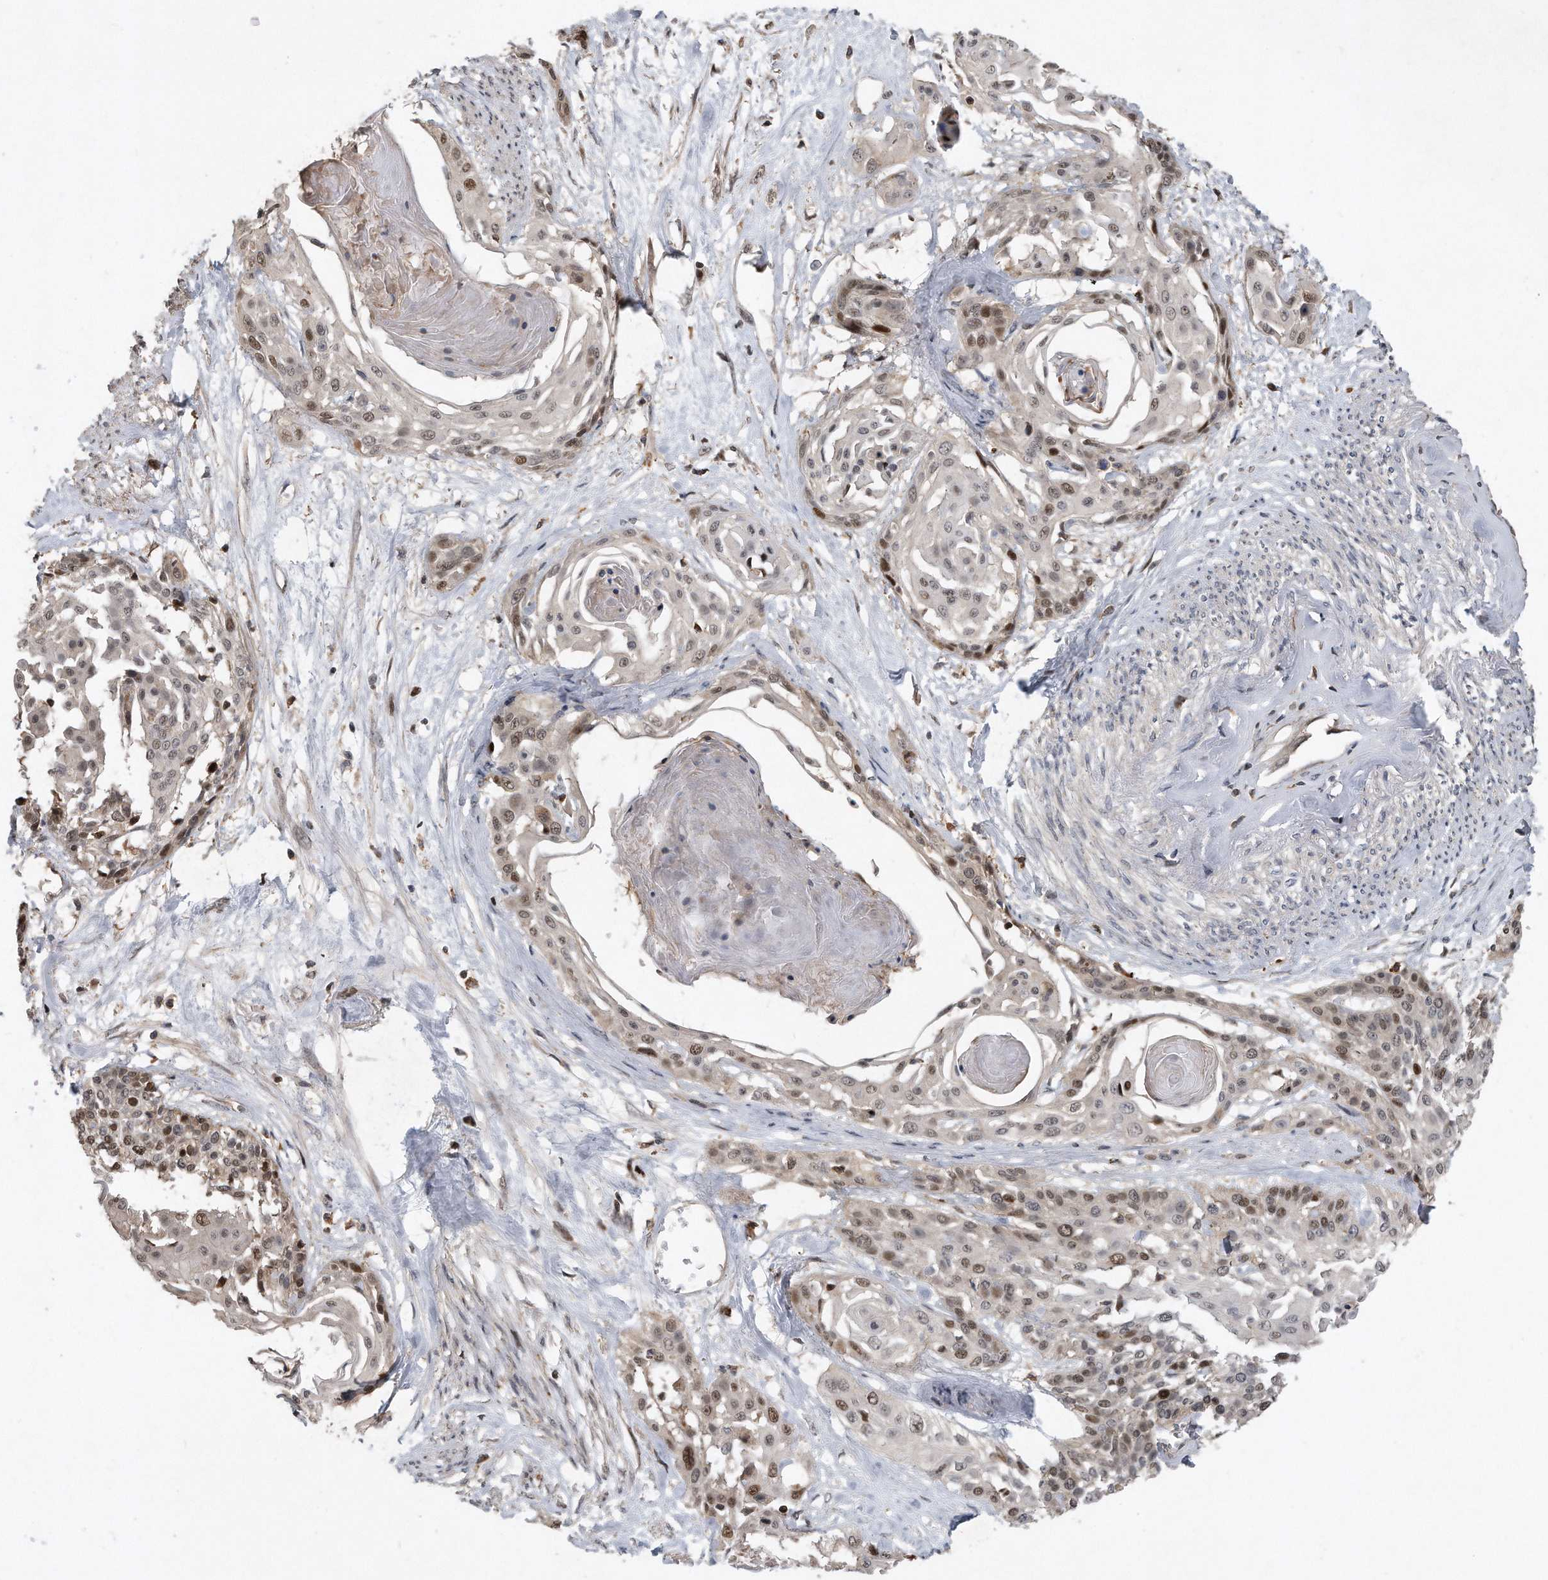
{"staining": {"intensity": "moderate", "quantity": "25%-75%", "location": "nuclear"}, "tissue": "cervical cancer", "cell_type": "Tumor cells", "image_type": "cancer", "snomed": [{"axis": "morphology", "description": "Squamous cell carcinoma, NOS"}, {"axis": "topography", "description": "Cervix"}], "caption": "High-magnification brightfield microscopy of cervical squamous cell carcinoma stained with DAB (brown) and counterstained with hematoxylin (blue). tumor cells exhibit moderate nuclear positivity is seen in approximately25%-75% of cells.", "gene": "PGBD2", "patient": {"sex": "female", "age": 57}}